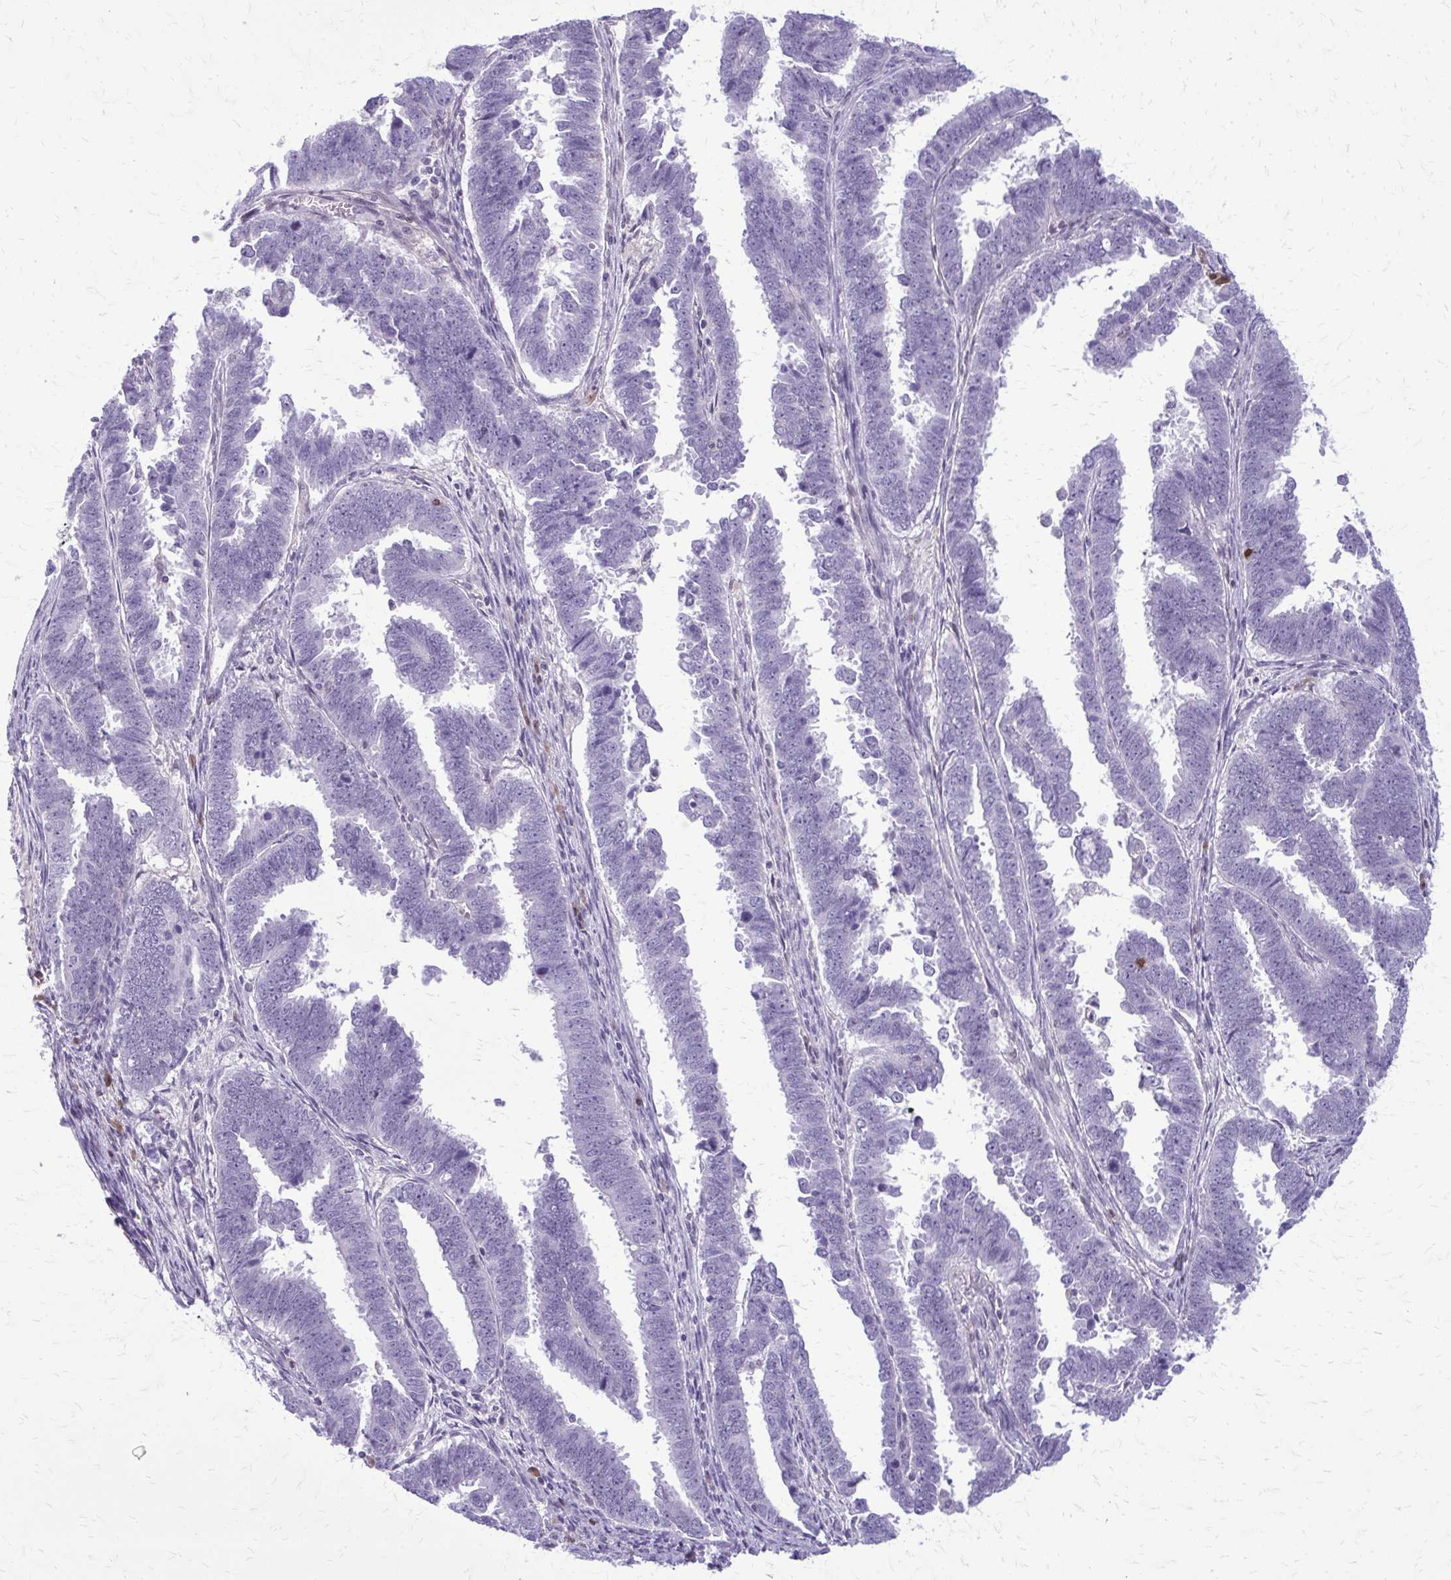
{"staining": {"intensity": "negative", "quantity": "none", "location": "none"}, "tissue": "endometrial cancer", "cell_type": "Tumor cells", "image_type": "cancer", "snomed": [{"axis": "morphology", "description": "Adenocarcinoma, NOS"}, {"axis": "topography", "description": "Endometrium"}], "caption": "High magnification brightfield microscopy of endometrial adenocarcinoma stained with DAB (3,3'-diaminobenzidine) (brown) and counterstained with hematoxylin (blue): tumor cells show no significant expression. The staining was performed using DAB (3,3'-diaminobenzidine) to visualize the protein expression in brown, while the nuclei were stained in blue with hematoxylin (Magnification: 20x).", "gene": "GLRX", "patient": {"sex": "female", "age": 75}}